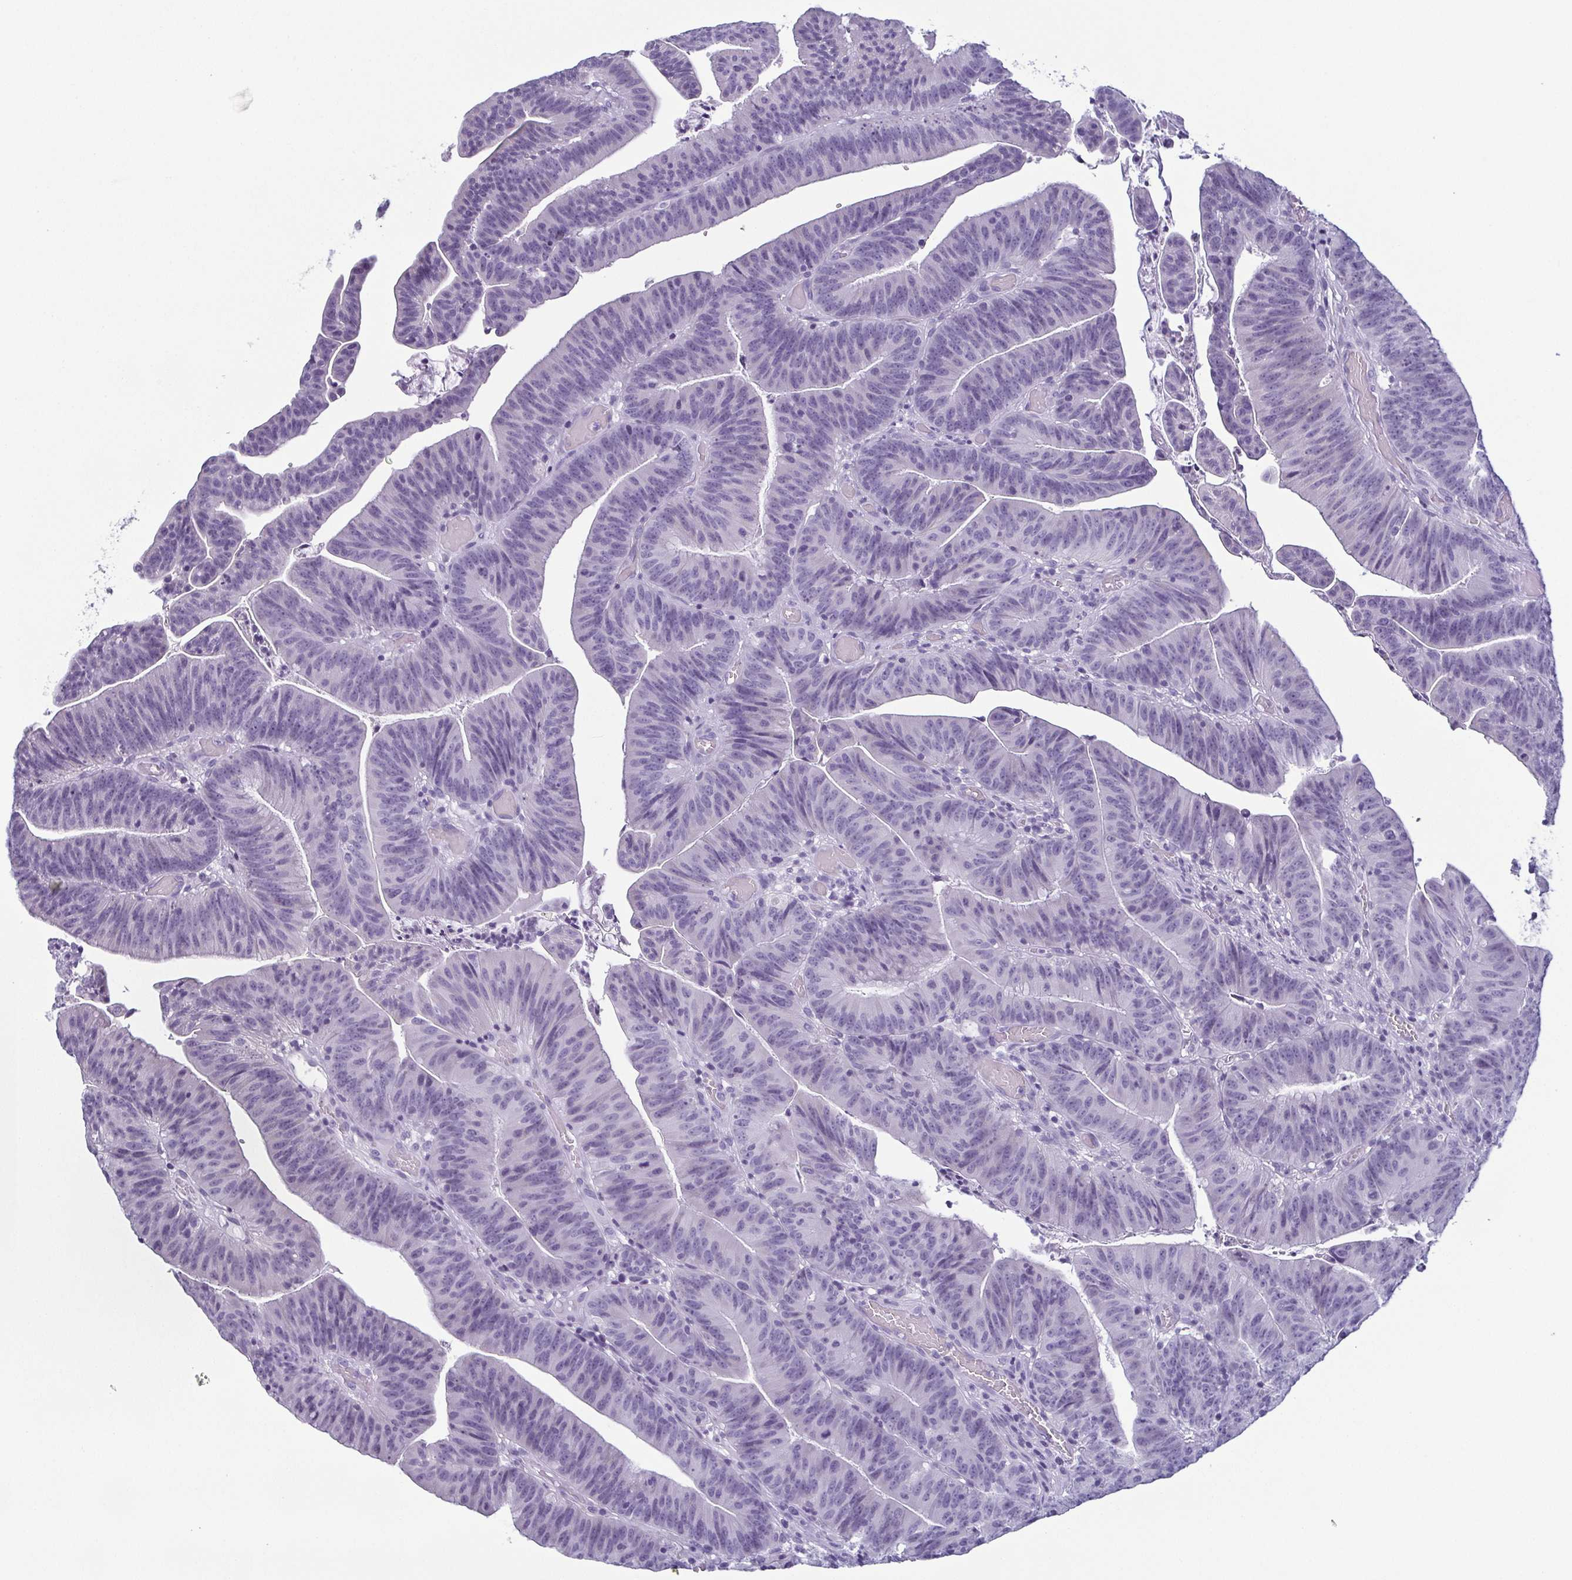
{"staining": {"intensity": "negative", "quantity": "none", "location": "none"}, "tissue": "colorectal cancer", "cell_type": "Tumor cells", "image_type": "cancer", "snomed": [{"axis": "morphology", "description": "Adenocarcinoma, NOS"}, {"axis": "topography", "description": "Colon"}], "caption": "Adenocarcinoma (colorectal) stained for a protein using immunohistochemistry (IHC) displays no staining tumor cells.", "gene": "KRT78", "patient": {"sex": "female", "age": 78}}